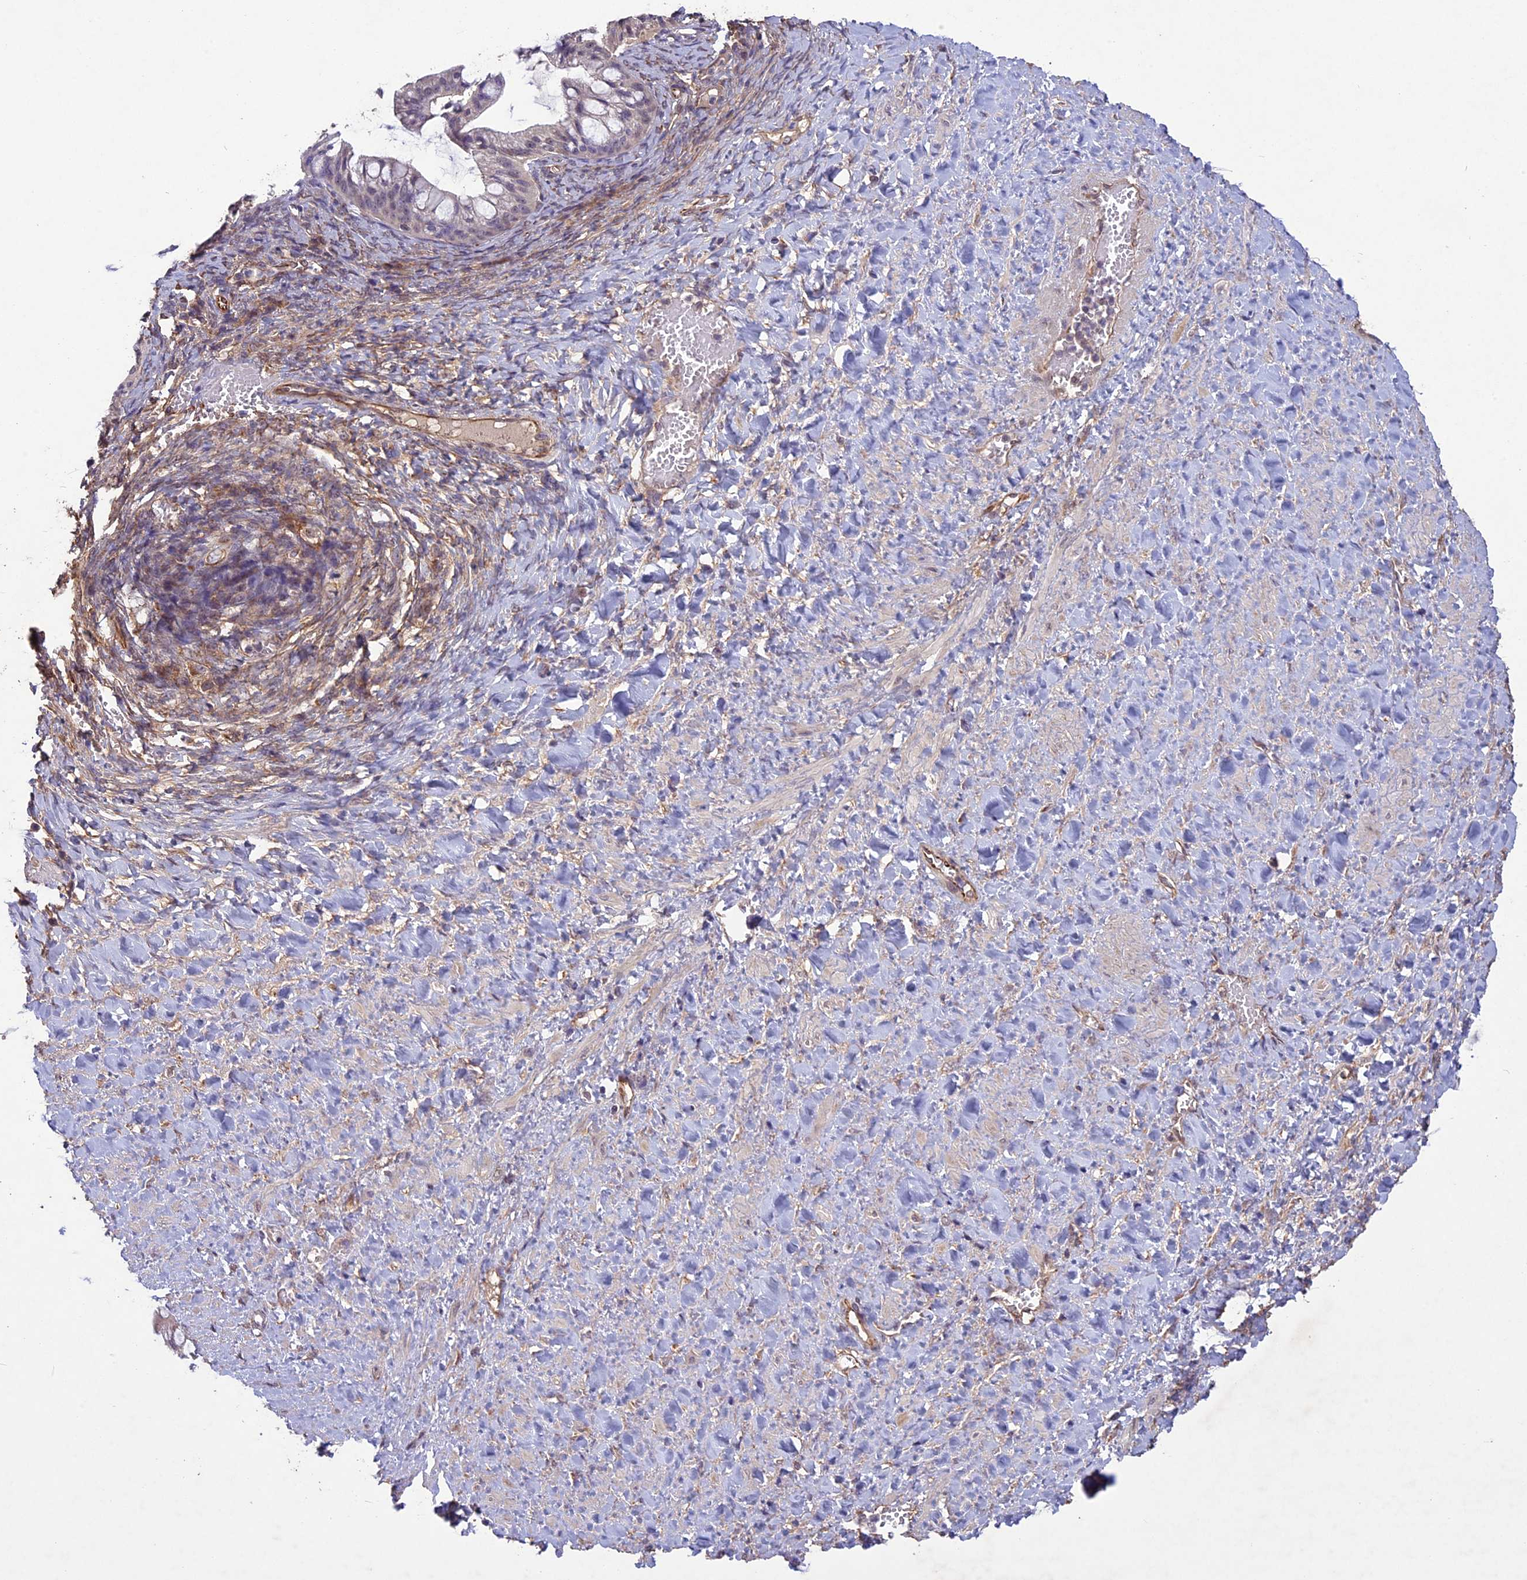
{"staining": {"intensity": "weak", "quantity": "25%-75%", "location": "nuclear"}, "tissue": "ovarian cancer", "cell_type": "Tumor cells", "image_type": "cancer", "snomed": [{"axis": "morphology", "description": "Cystadenocarcinoma, mucinous, NOS"}, {"axis": "topography", "description": "Ovary"}], "caption": "The photomicrograph demonstrates staining of mucinous cystadenocarcinoma (ovarian), revealing weak nuclear protein positivity (brown color) within tumor cells.", "gene": "C3orf70", "patient": {"sex": "female", "age": 73}}